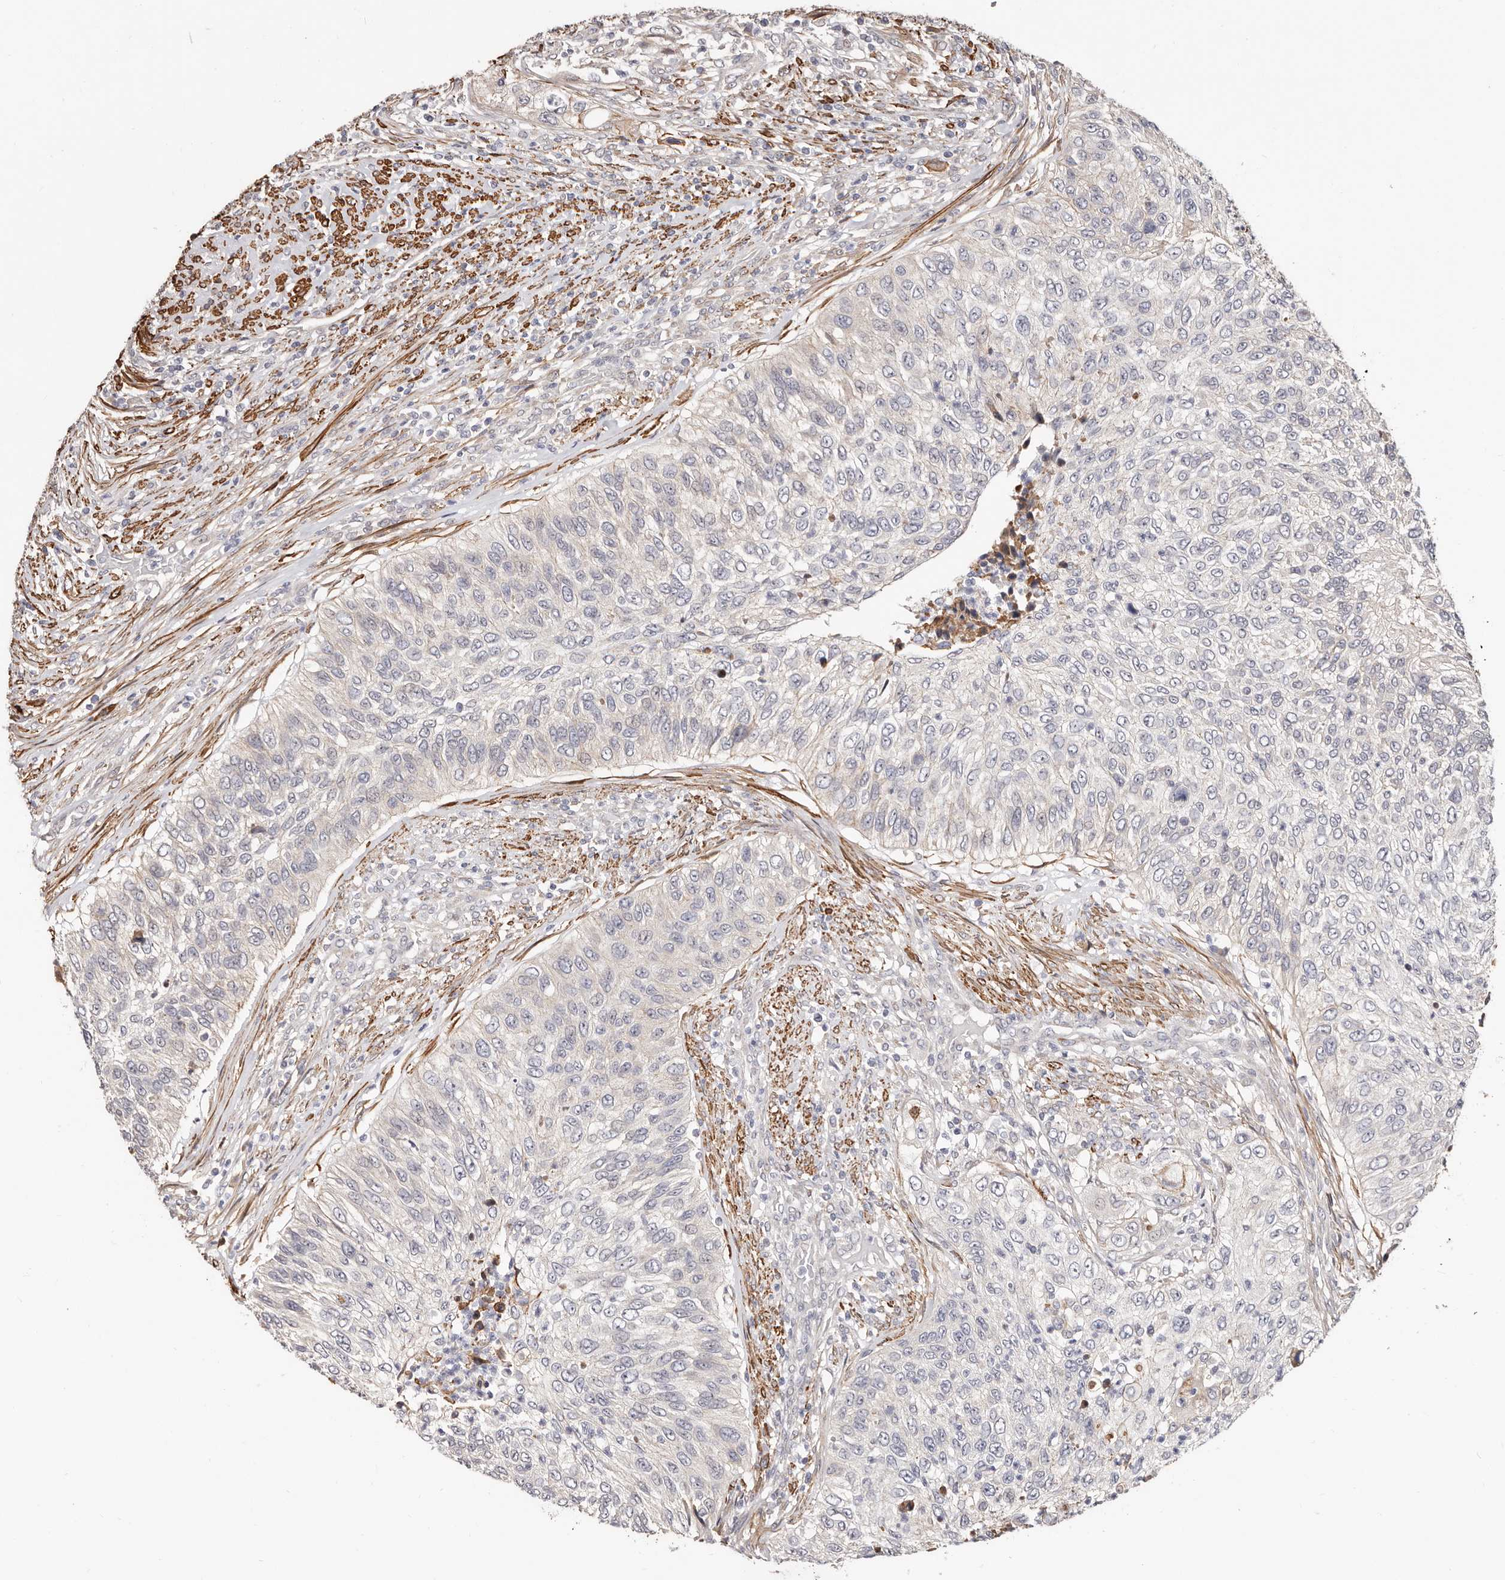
{"staining": {"intensity": "weak", "quantity": "<25%", "location": "cytoplasmic/membranous"}, "tissue": "urothelial cancer", "cell_type": "Tumor cells", "image_type": "cancer", "snomed": [{"axis": "morphology", "description": "Urothelial carcinoma, High grade"}, {"axis": "topography", "description": "Urinary bladder"}], "caption": "High magnification brightfield microscopy of high-grade urothelial carcinoma stained with DAB (3,3'-diaminobenzidine) (brown) and counterstained with hematoxylin (blue): tumor cells show no significant positivity.", "gene": "TRIP13", "patient": {"sex": "female", "age": 60}}